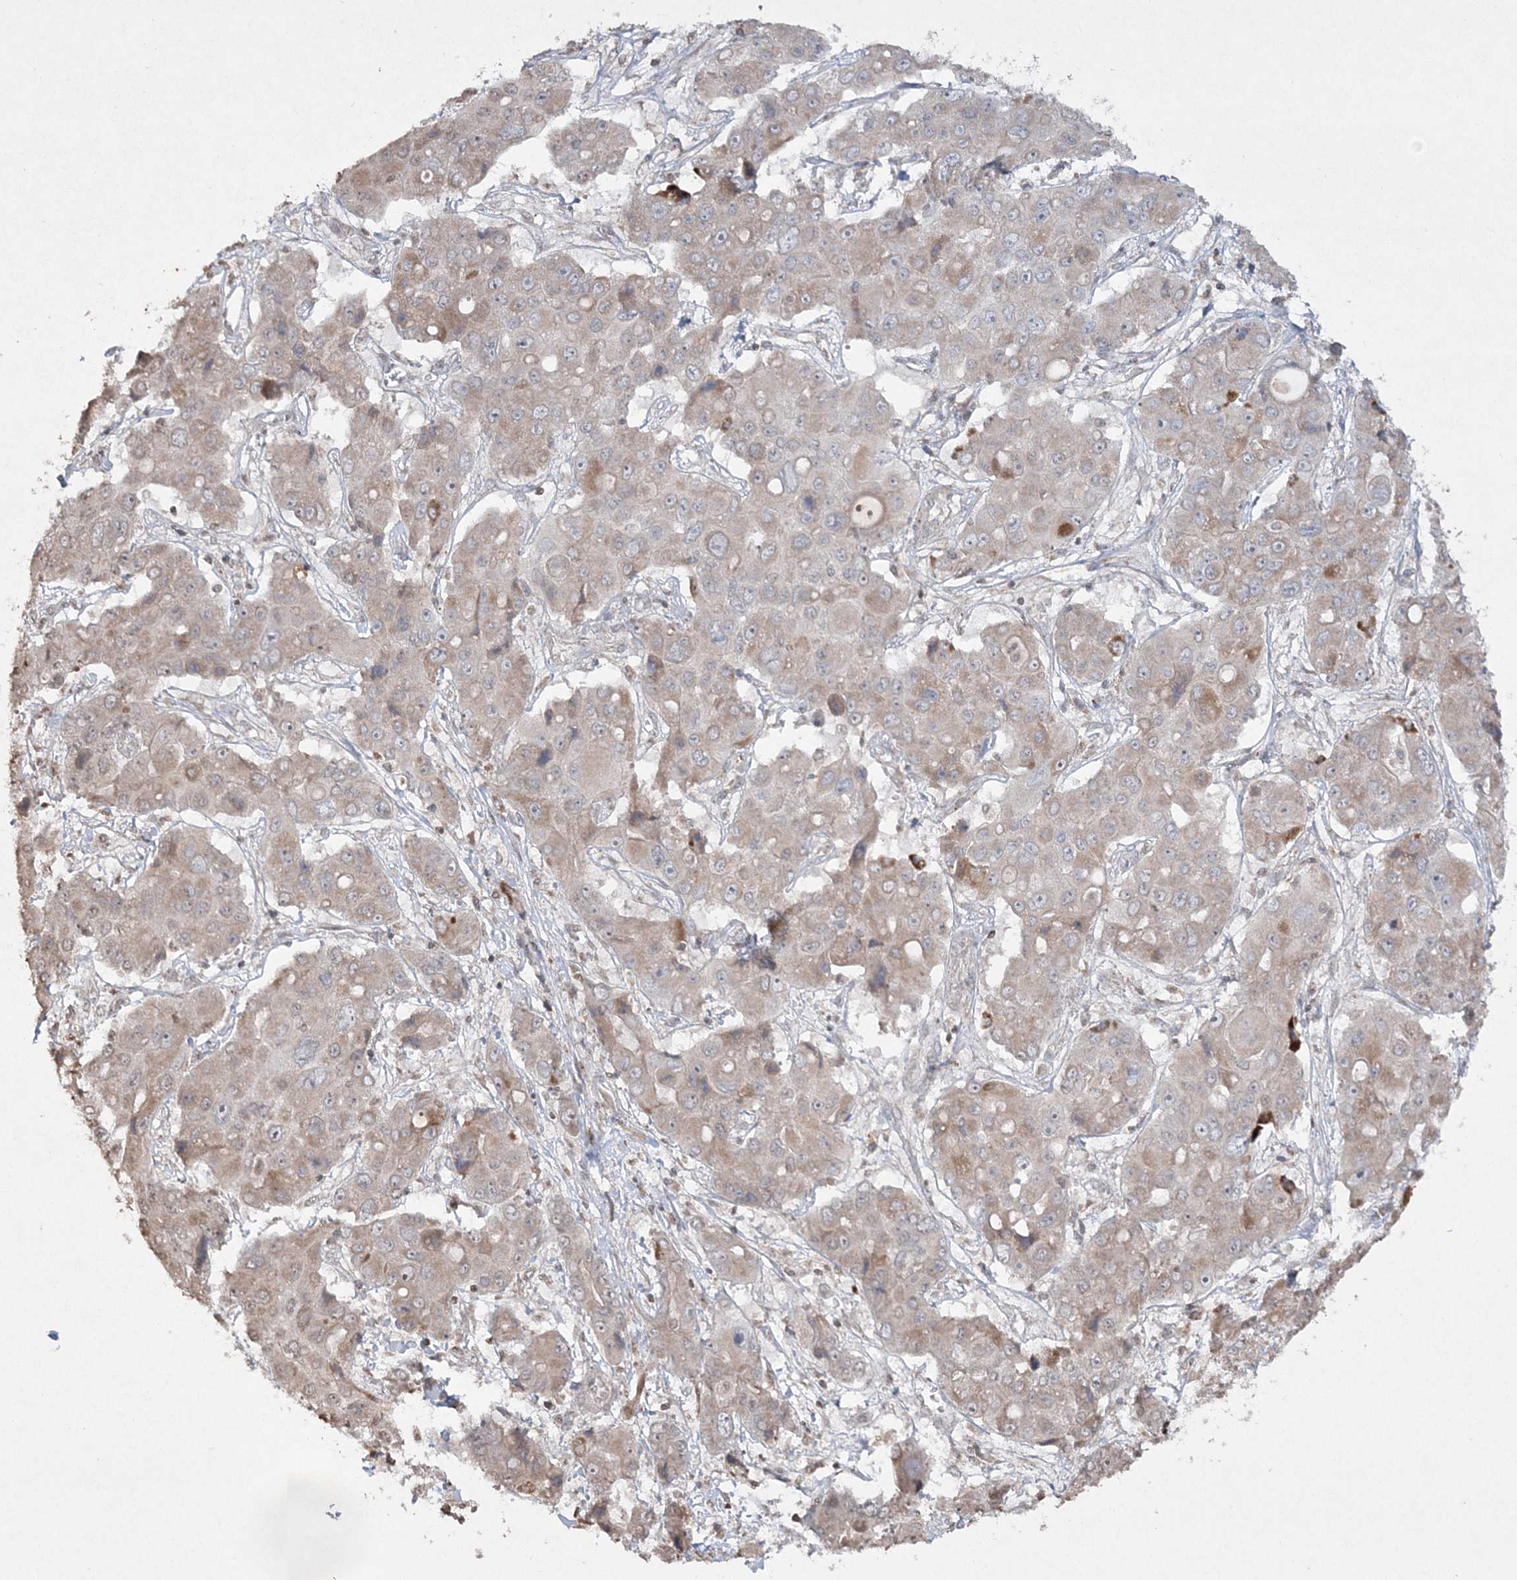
{"staining": {"intensity": "moderate", "quantity": "25%-75%", "location": "cytoplasmic/membranous"}, "tissue": "liver cancer", "cell_type": "Tumor cells", "image_type": "cancer", "snomed": [{"axis": "morphology", "description": "Cholangiocarcinoma"}, {"axis": "topography", "description": "Liver"}], "caption": "Moderate cytoplasmic/membranous protein staining is identified in about 25%-75% of tumor cells in liver cancer (cholangiocarcinoma).", "gene": "TTC7A", "patient": {"sex": "male", "age": 67}}